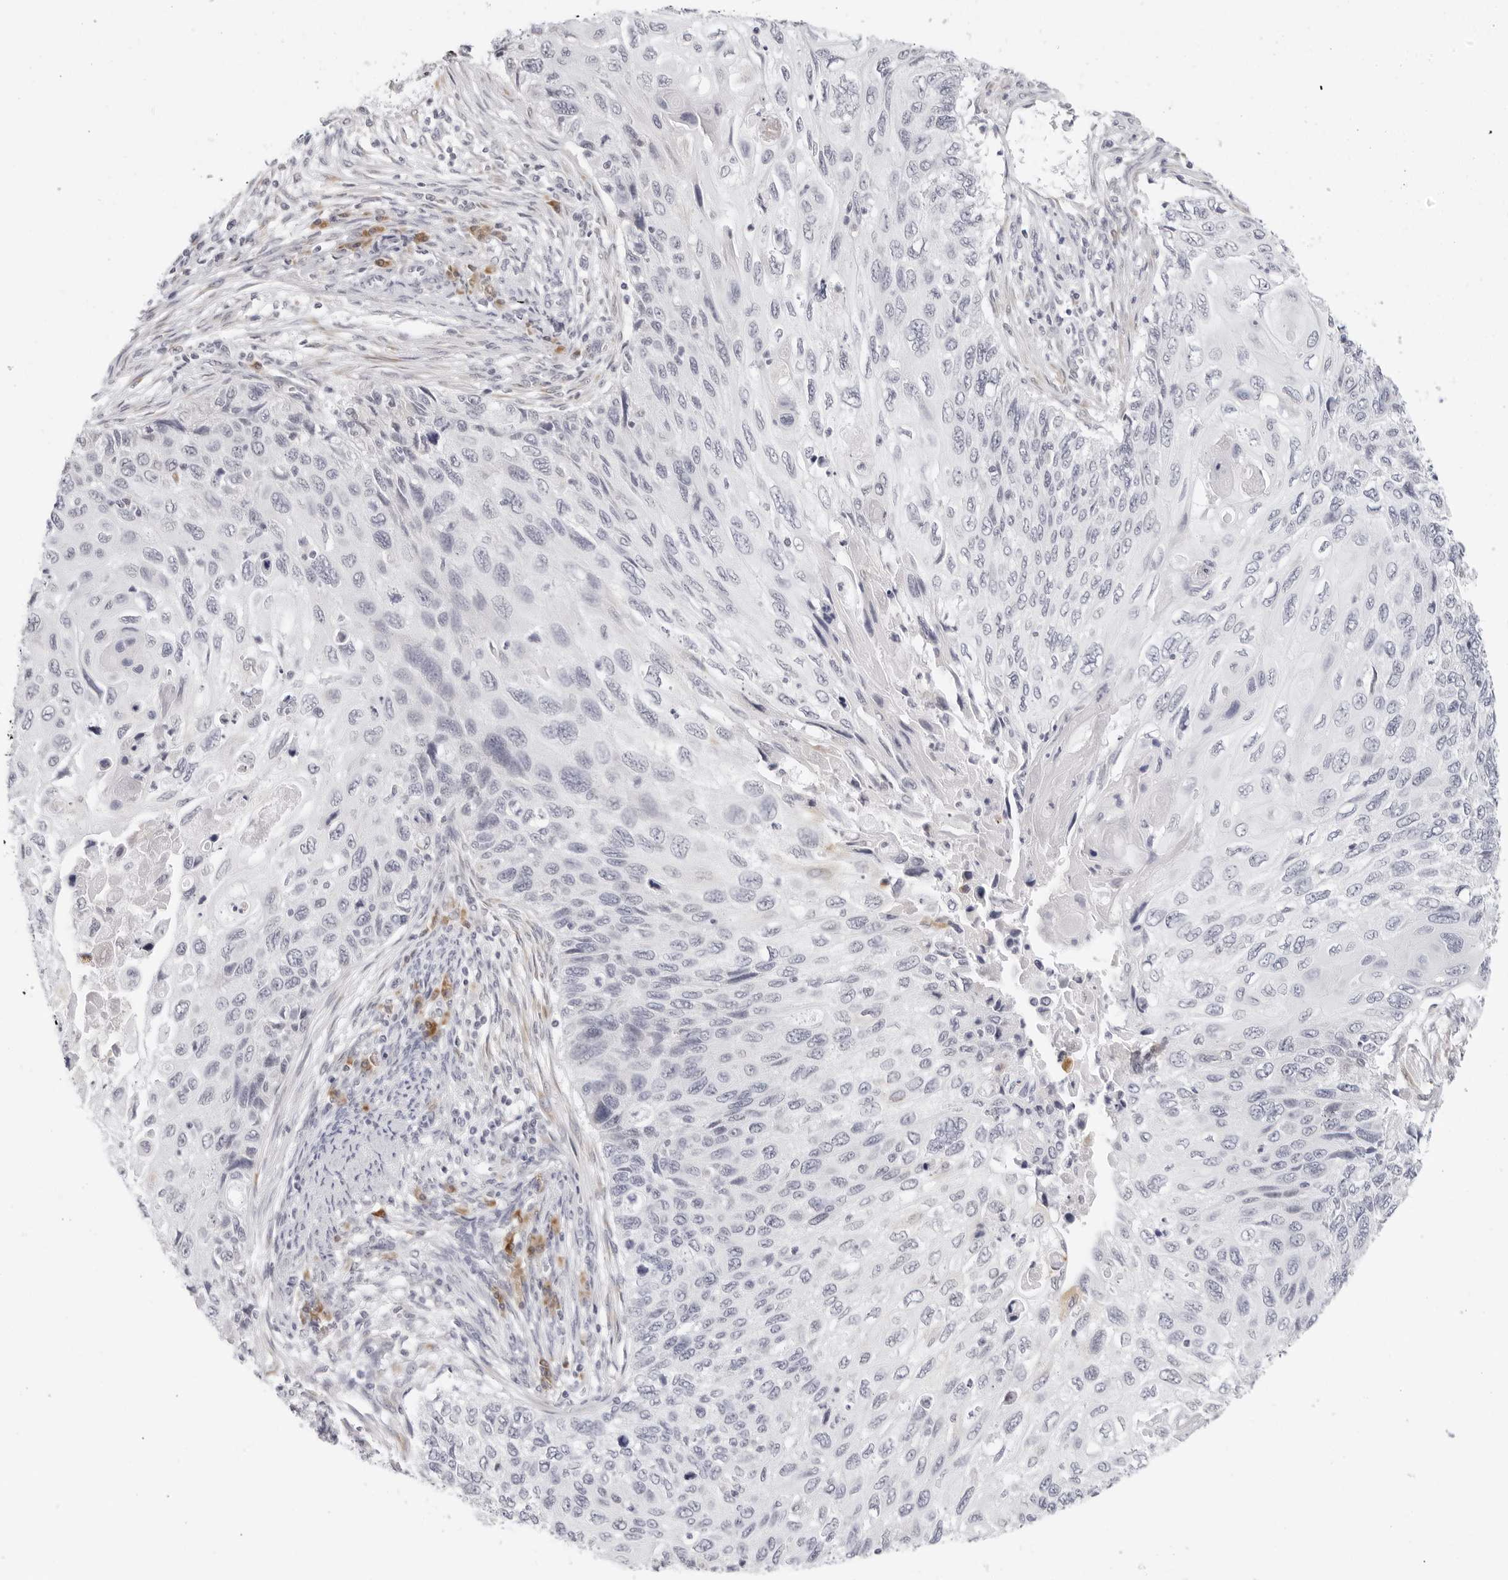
{"staining": {"intensity": "negative", "quantity": "none", "location": "none"}, "tissue": "cervical cancer", "cell_type": "Tumor cells", "image_type": "cancer", "snomed": [{"axis": "morphology", "description": "Squamous cell carcinoma, NOS"}, {"axis": "topography", "description": "Cervix"}], "caption": "An IHC image of cervical squamous cell carcinoma is shown. There is no staining in tumor cells of cervical squamous cell carcinoma.", "gene": "EDN2", "patient": {"sex": "female", "age": 70}}